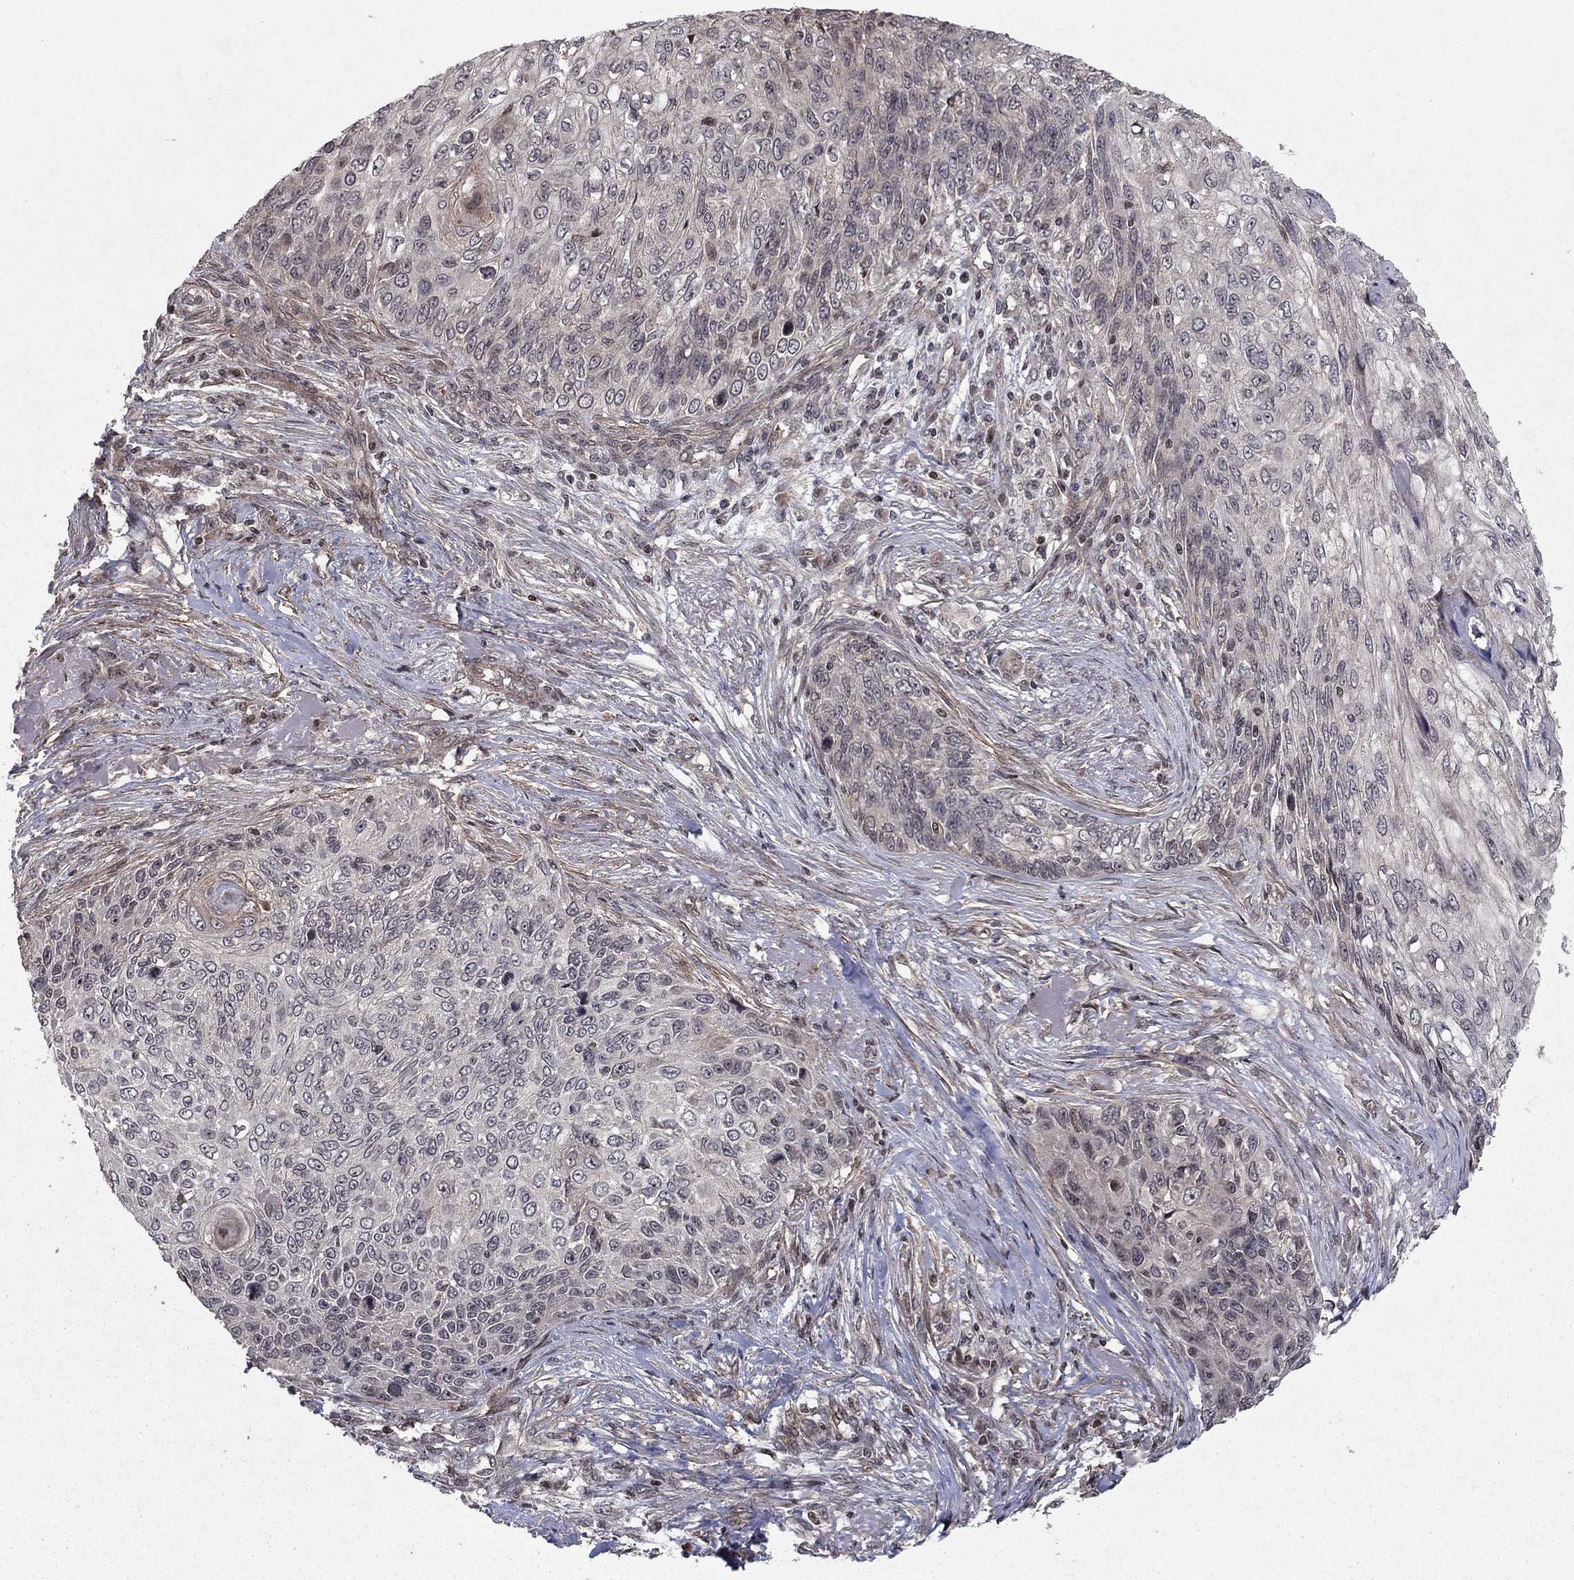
{"staining": {"intensity": "negative", "quantity": "none", "location": "none"}, "tissue": "skin cancer", "cell_type": "Tumor cells", "image_type": "cancer", "snomed": [{"axis": "morphology", "description": "Squamous cell carcinoma, NOS"}, {"axis": "topography", "description": "Skin"}], "caption": "Skin cancer (squamous cell carcinoma) was stained to show a protein in brown. There is no significant staining in tumor cells. Nuclei are stained in blue.", "gene": "SORBS1", "patient": {"sex": "male", "age": 92}}